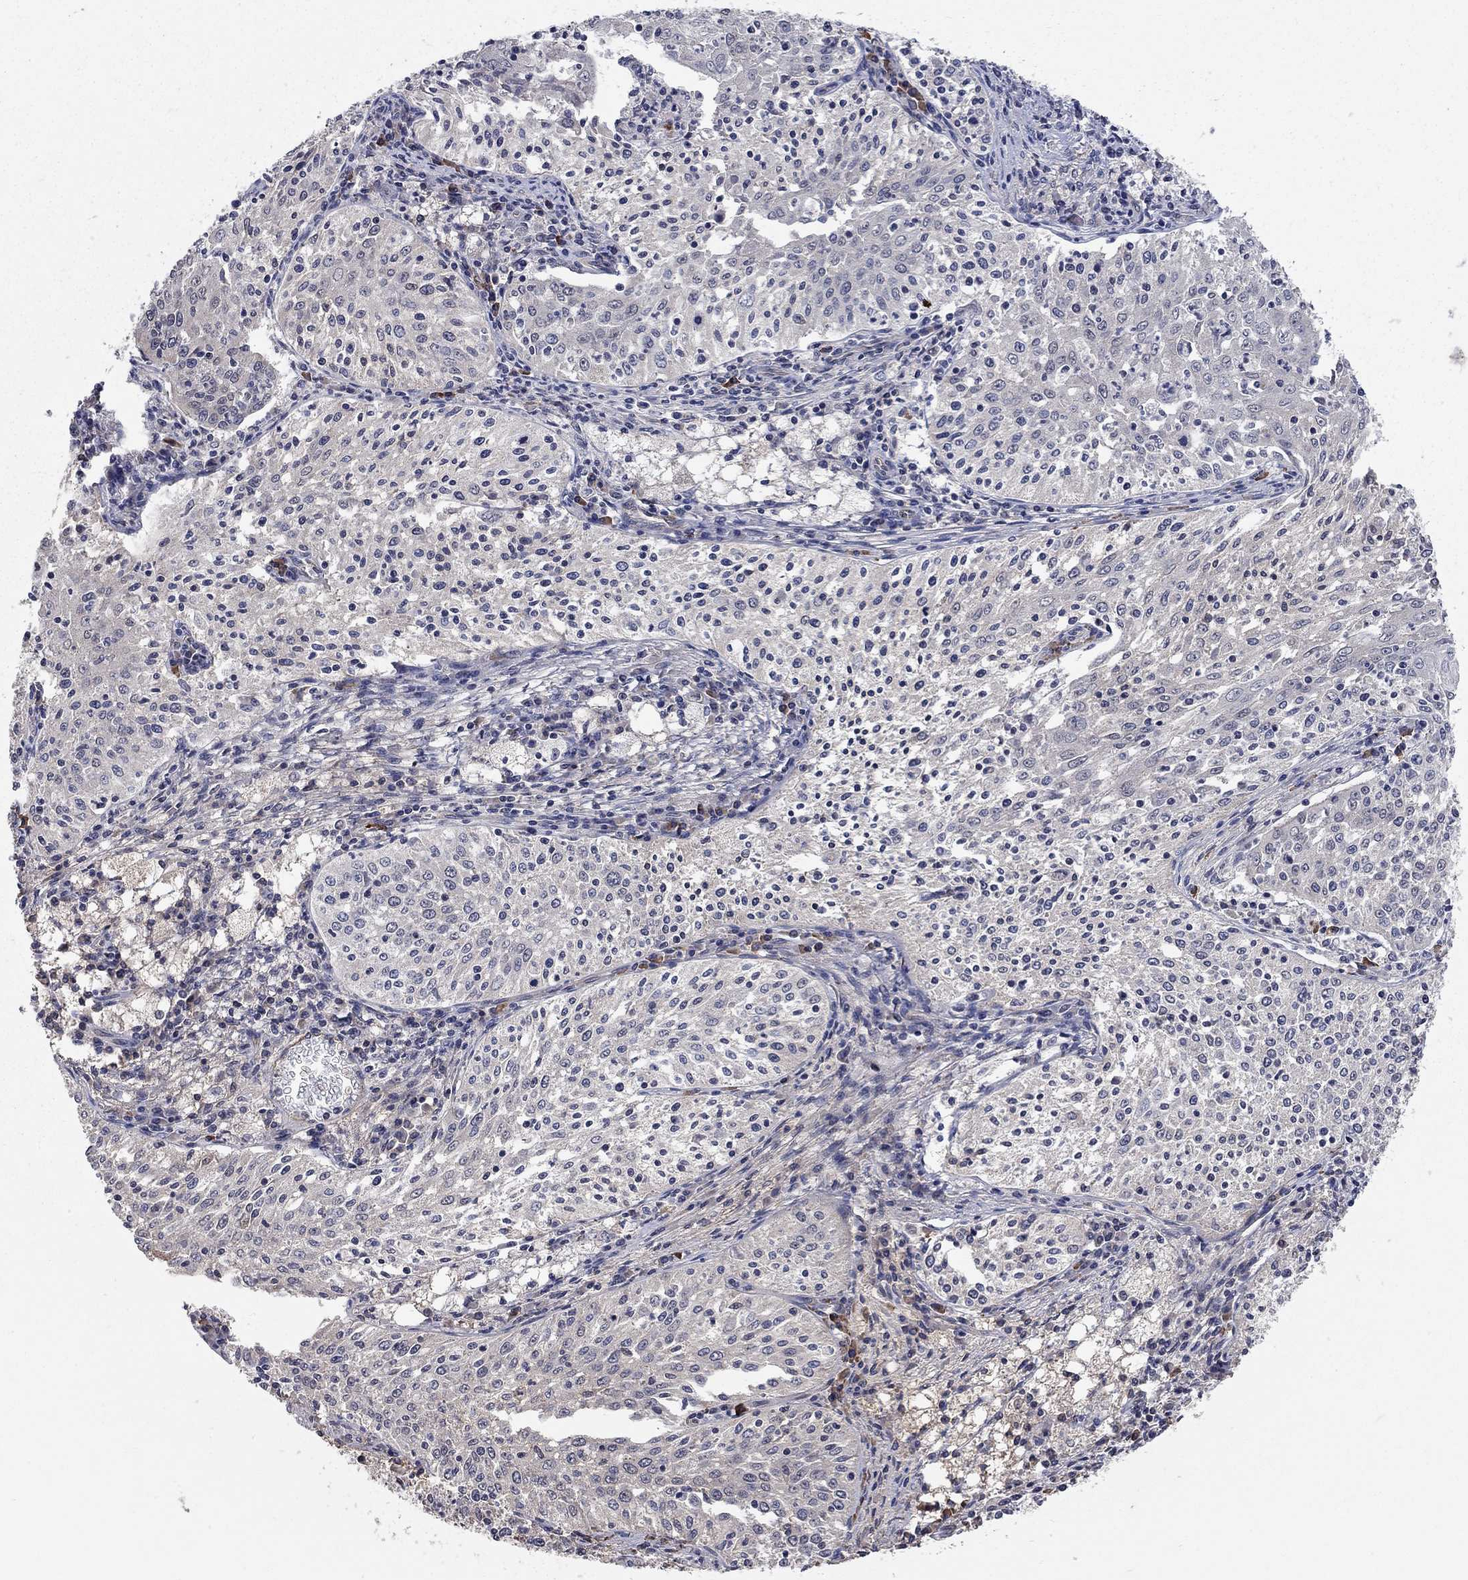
{"staining": {"intensity": "negative", "quantity": "none", "location": "none"}, "tissue": "cervical cancer", "cell_type": "Tumor cells", "image_type": "cancer", "snomed": [{"axis": "morphology", "description": "Squamous cell carcinoma, NOS"}, {"axis": "topography", "description": "Cervix"}], "caption": "Cervical squamous cell carcinoma was stained to show a protein in brown. There is no significant staining in tumor cells. (DAB (3,3'-diaminobenzidine) immunohistochemistry (IHC) with hematoxylin counter stain).", "gene": "WASF3", "patient": {"sex": "female", "age": 41}}